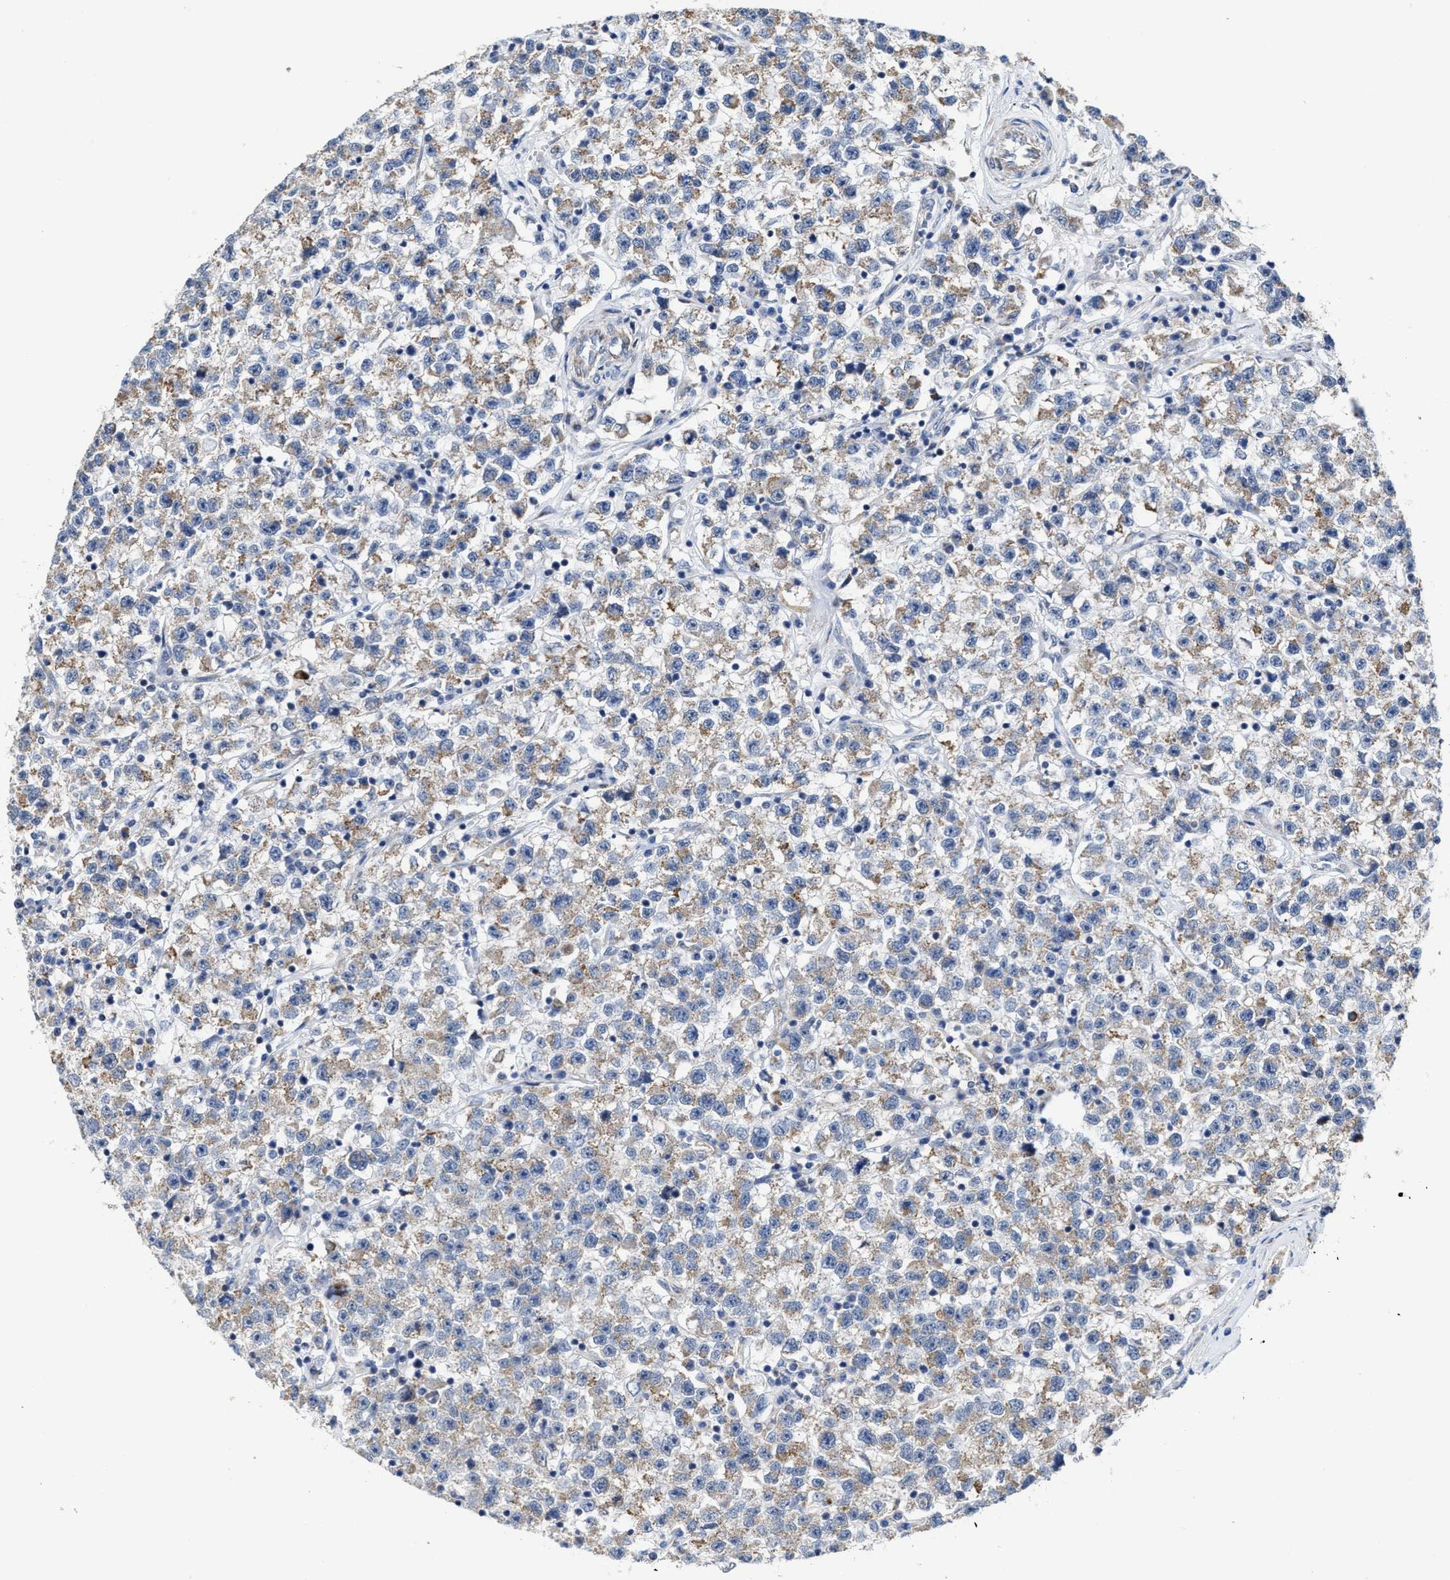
{"staining": {"intensity": "weak", "quantity": "25%-75%", "location": "cytoplasmic/membranous"}, "tissue": "testis cancer", "cell_type": "Tumor cells", "image_type": "cancer", "snomed": [{"axis": "morphology", "description": "Seminoma, NOS"}, {"axis": "topography", "description": "Testis"}], "caption": "Immunohistochemical staining of testis cancer (seminoma) shows weak cytoplasmic/membranous protein positivity in about 25%-75% of tumor cells. The protein of interest is stained brown, and the nuclei are stained in blue (DAB (3,3'-diaminobenzidine) IHC with brightfield microscopy, high magnification).", "gene": "JAG1", "patient": {"sex": "male", "age": 22}}